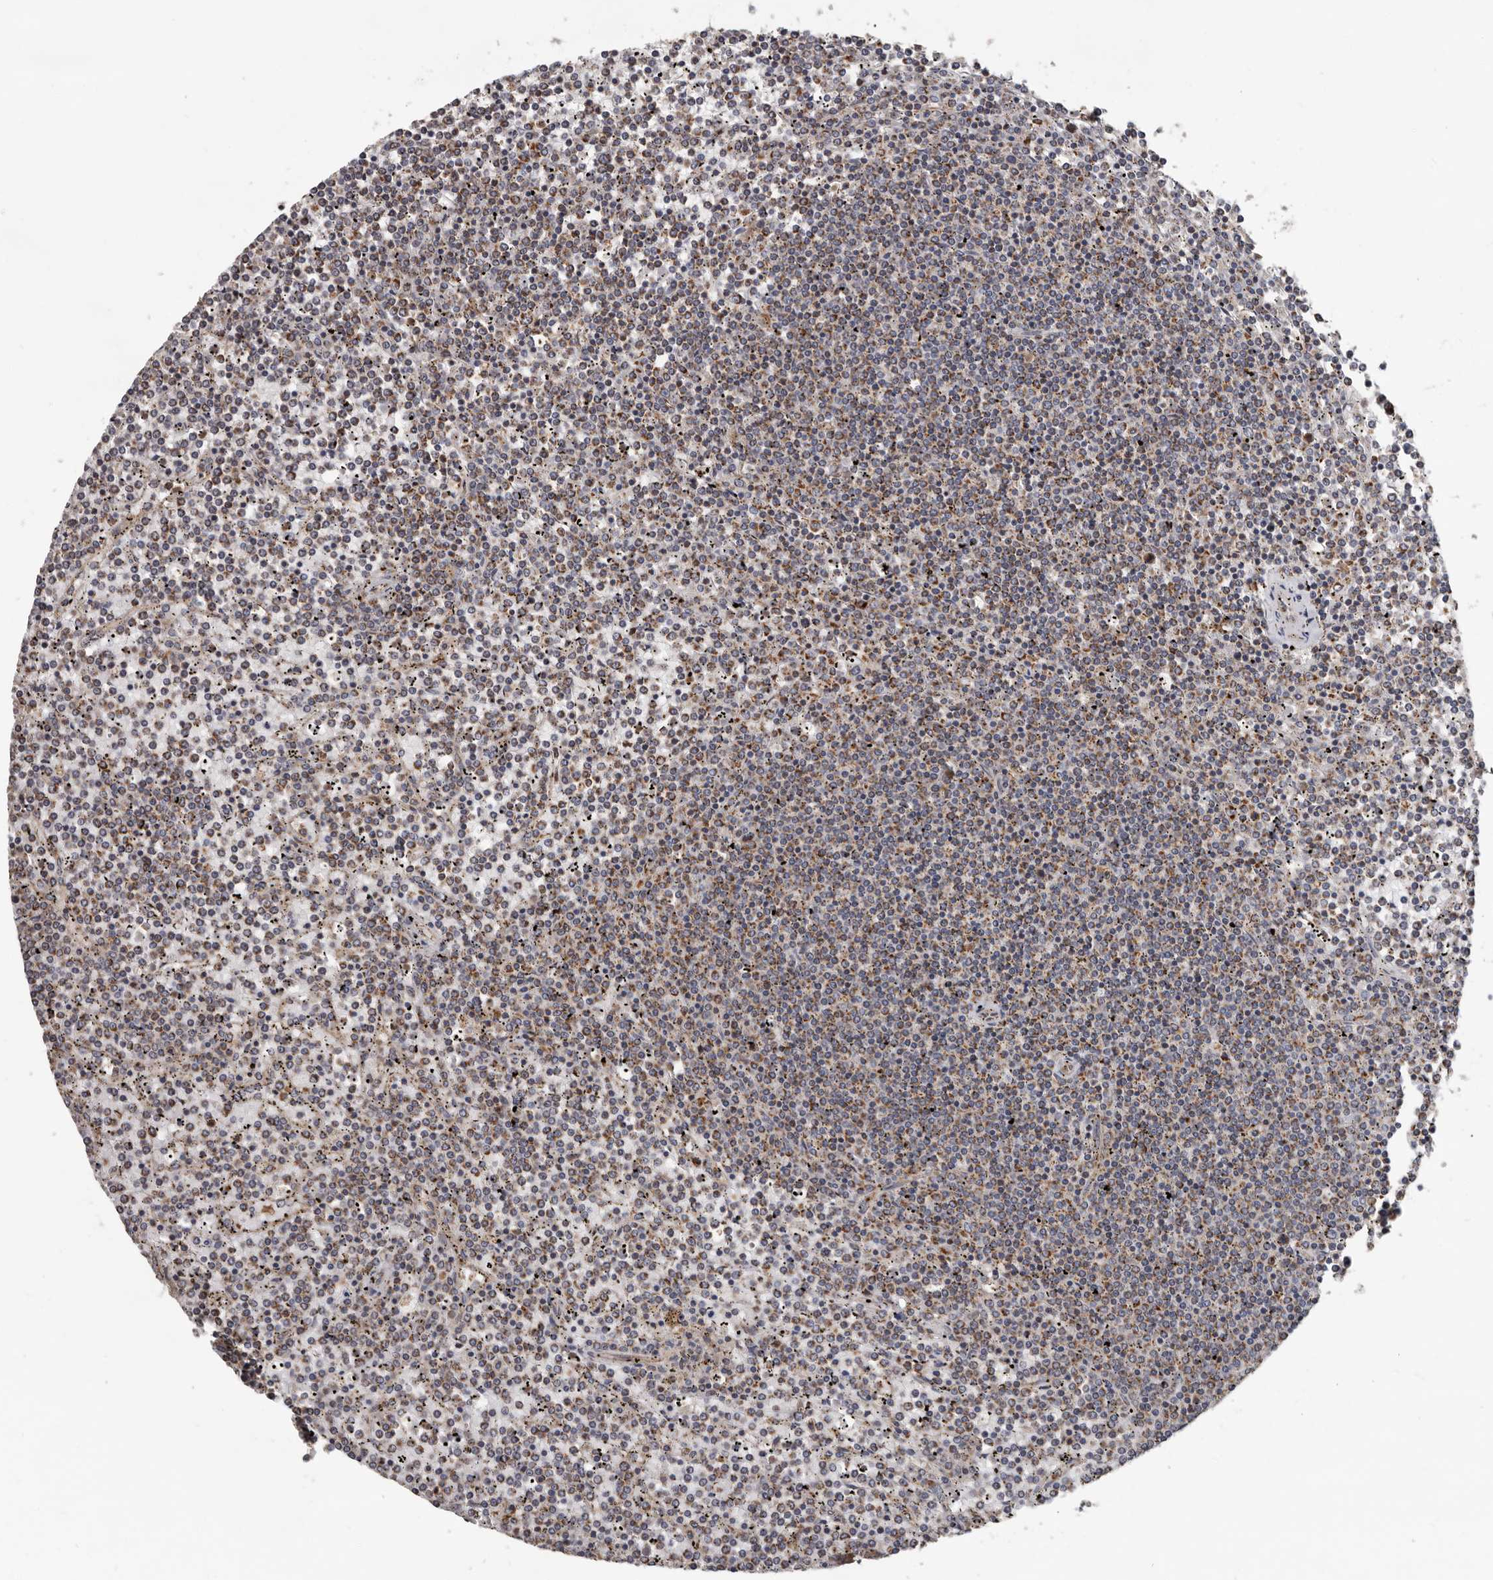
{"staining": {"intensity": "weak", "quantity": "<25%", "location": "cytoplasmic/membranous"}, "tissue": "lymphoma", "cell_type": "Tumor cells", "image_type": "cancer", "snomed": [{"axis": "morphology", "description": "Malignant lymphoma, non-Hodgkin's type, Low grade"}, {"axis": "topography", "description": "Spleen"}], "caption": "The immunohistochemistry histopathology image has no significant expression in tumor cells of low-grade malignant lymphoma, non-Hodgkin's type tissue.", "gene": "MRPL18", "patient": {"sex": "female", "age": 19}}